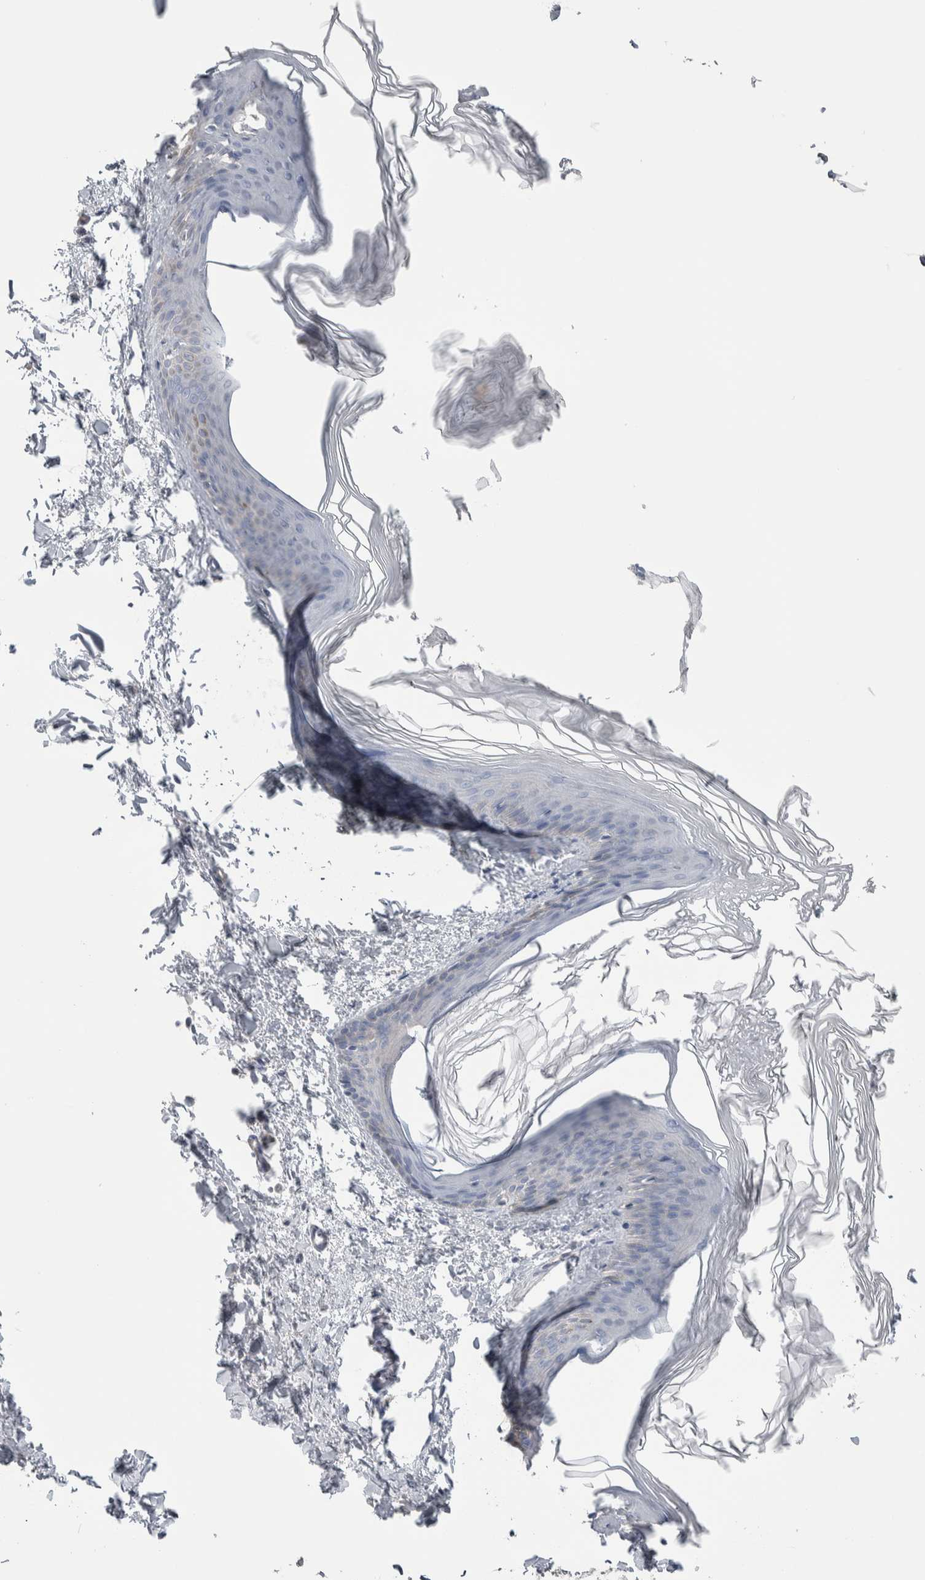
{"staining": {"intensity": "negative", "quantity": "none", "location": "none"}, "tissue": "skin", "cell_type": "Fibroblasts", "image_type": "normal", "snomed": [{"axis": "morphology", "description": "Normal tissue, NOS"}, {"axis": "topography", "description": "Skin"}], "caption": "Micrograph shows no protein expression in fibroblasts of normal skin.", "gene": "GPHN", "patient": {"sex": "female", "age": 27}}